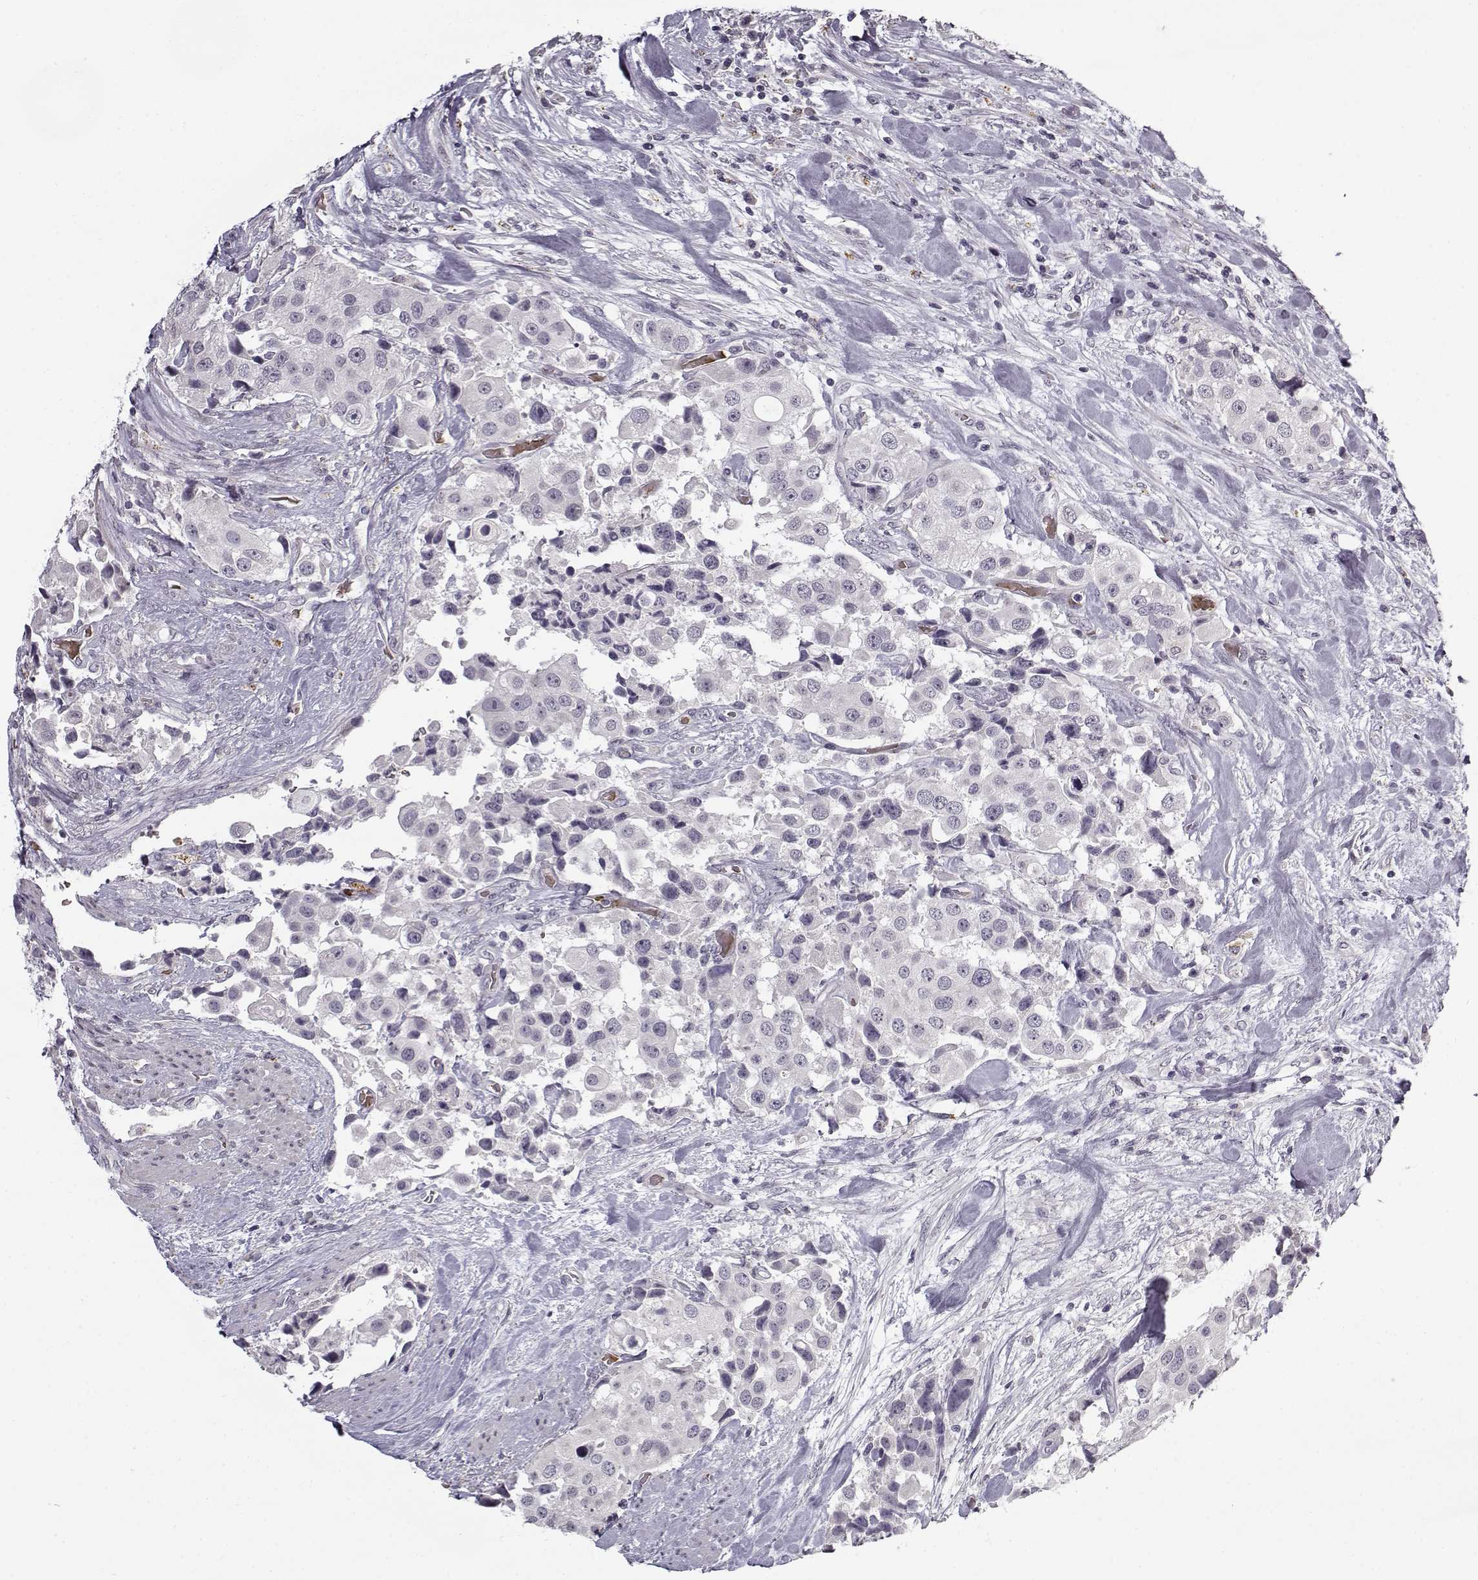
{"staining": {"intensity": "negative", "quantity": "none", "location": "none"}, "tissue": "urothelial cancer", "cell_type": "Tumor cells", "image_type": "cancer", "snomed": [{"axis": "morphology", "description": "Urothelial carcinoma, High grade"}, {"axis": "topography", "description": "Urinary bladder"}], "caption": "An immunohistochemistry (IHC) micrograph of urothelial carcinoma (high-grade) is shown. There is no staining in tumor cells of urothelial carcinoma (high-grade).", "gene": "SNCA", "patient": {"sex": "female", "age": 64}}